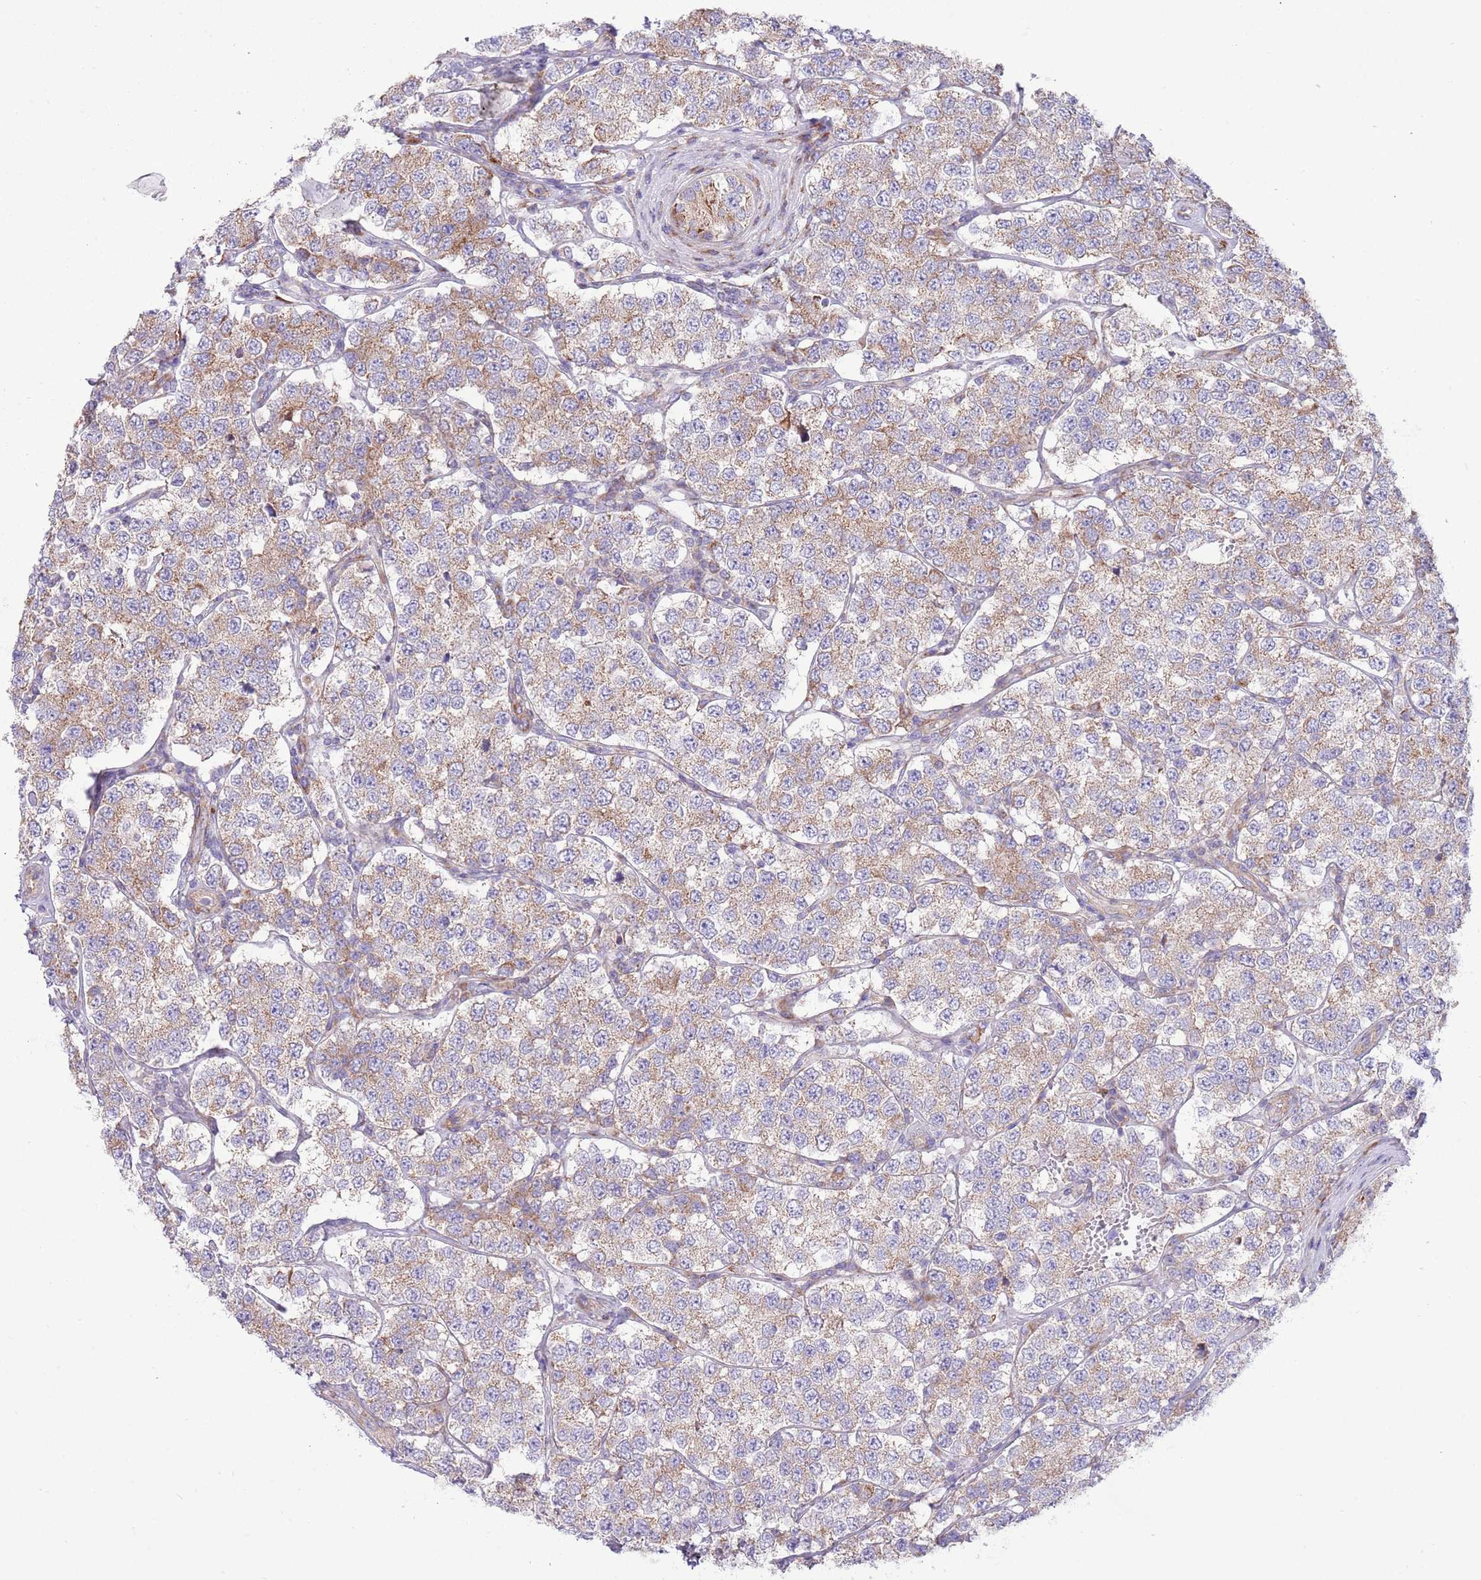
{"staining": {"intensity": "moderate", "quantity": ">75%", "location": "cytoplasmic/membranous"}, "tissue": "testis cancer", "cell_type": "Tumor cells", "image_type": "cancer", "snomed": [{"axis": "morphology", "description": "Seminoma, NOS"}, {"axis": "topography", "description": "Testis"}], "caption": "Approximately >75% of tumor cells in human seminoma (testis) reveal moderate cytoplasmic/membranous protein expression as visualized by brown immunohistochemical staining.", "gene": "TOMM5", "patient": {"sex": "male", "age": 34}}